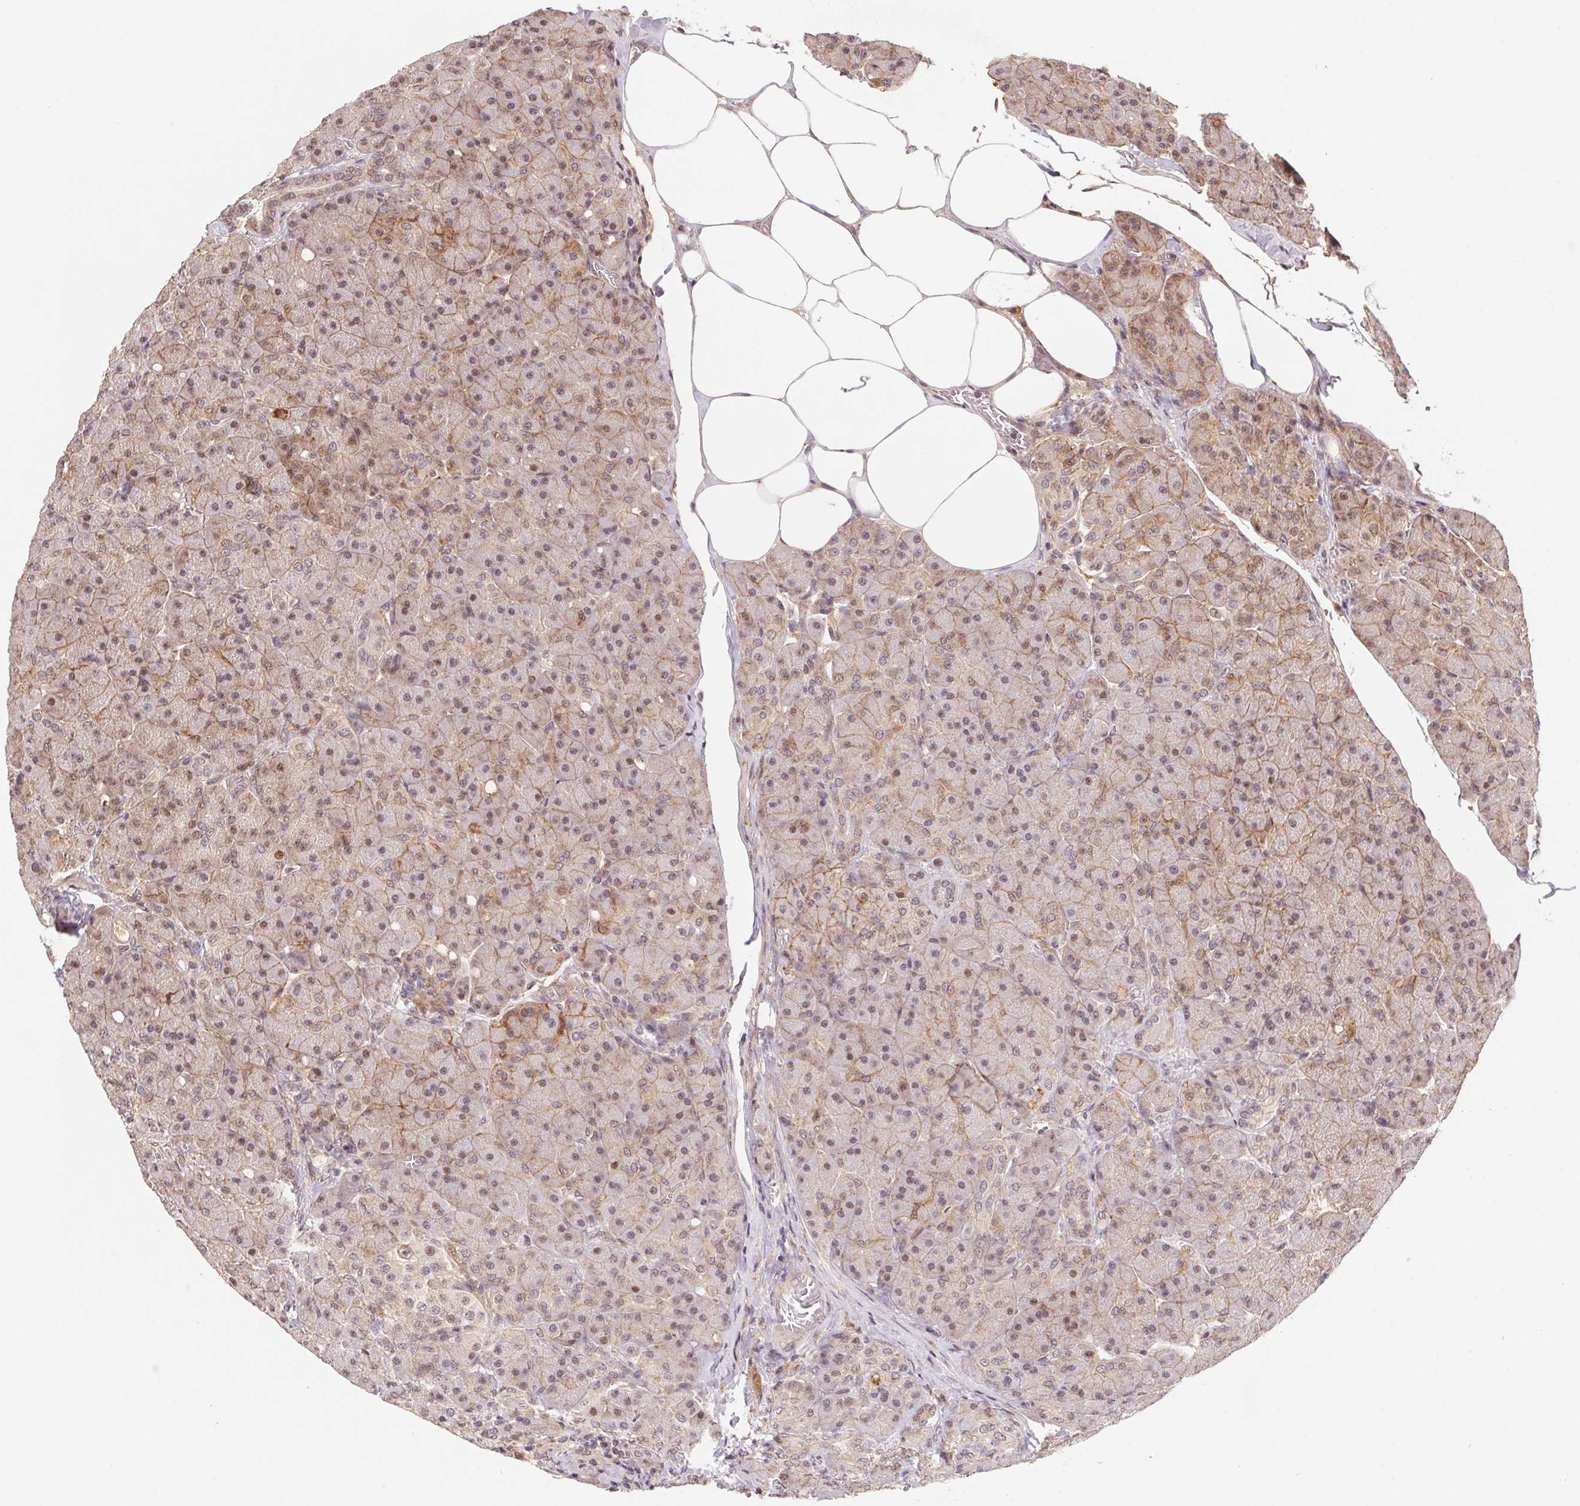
{"staining": {"intensity": "weak", "quantity": "25%-75%", "location": "cytoplasmic/membranous,nuclear"}, "tissue": "pancreas", "cell_type": "Exocrine glandular cells", "image_type": "normal", "snomed": [{"axis": "morphology", "description": "Normal tissue, NOS"}, {"axis": "topography", "description": "Pancreas"}], "caption": "Exocrine glandular cells demonstrate low levels of weak cytoplasmic/membranous,nuclear staining in about 25%-75% of cells in unremarkable human pancreas. Nuclei are stained in blue.", "gene": "SLC52A2", "patient": {"sex": "male", "age": 55}}